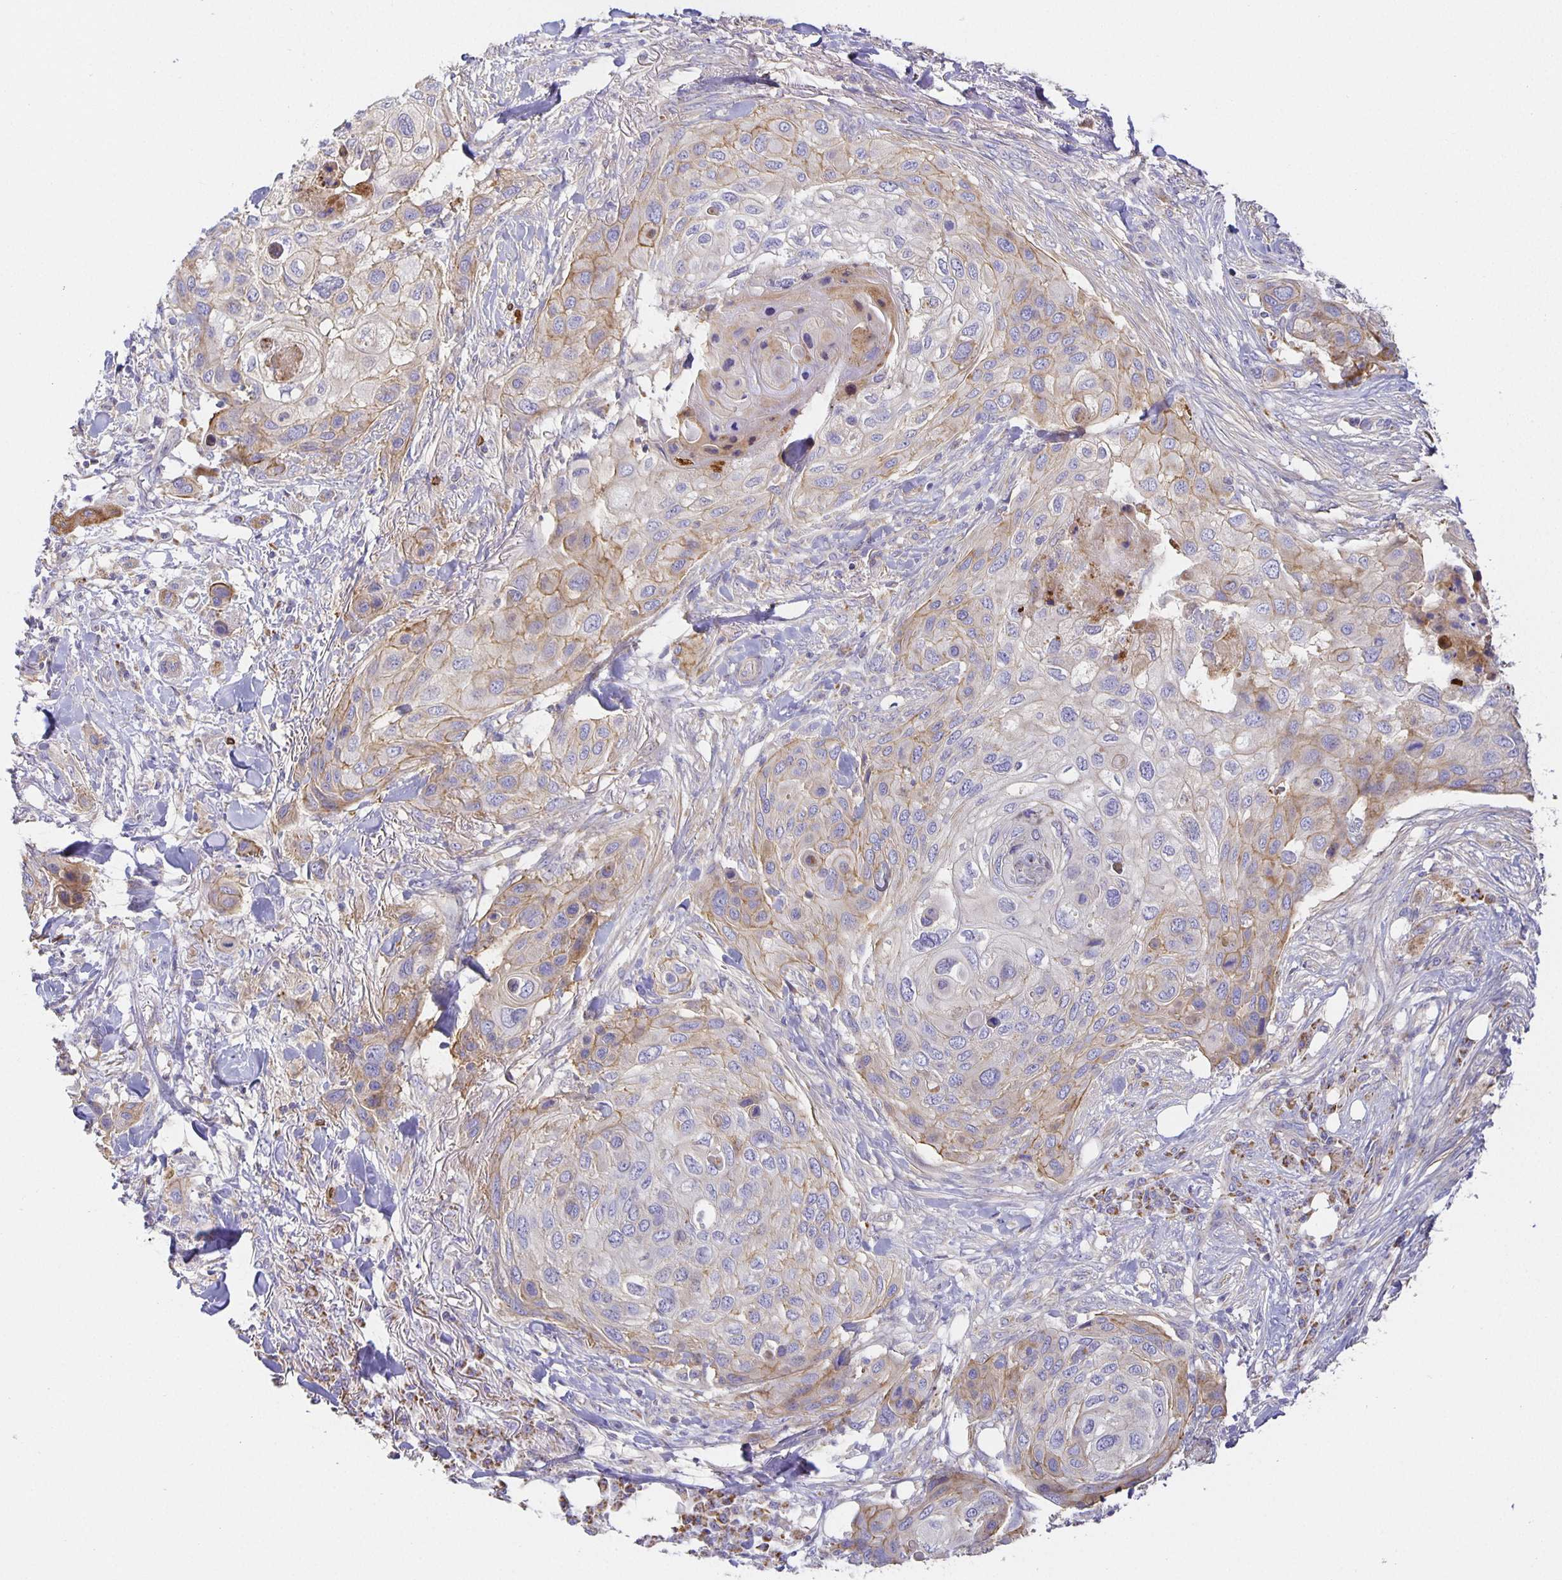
{"staining": {"intensity": "weak", "quantity": "25%-75%", "location": "cytoplasmic/membranous"}, "tissue": "skin cancer", "cell_type": "Tumor cells", "image_type": "cancer", "snomed": [{"axis": "morphology", "description": "Squamous cell carcinoma, NOS"}, {"axis": "topography", "description": "Skin"}], "caption": "This histopathology image shows immunohistochemistry staining of skin cancer (squamous cell carcinoma), with low weak cytoplasmic/membranous staining in approximately 25%-75% of tumor cells.", "gene": "FLRT3", "patient": {"sex": "female", "age": 87}}